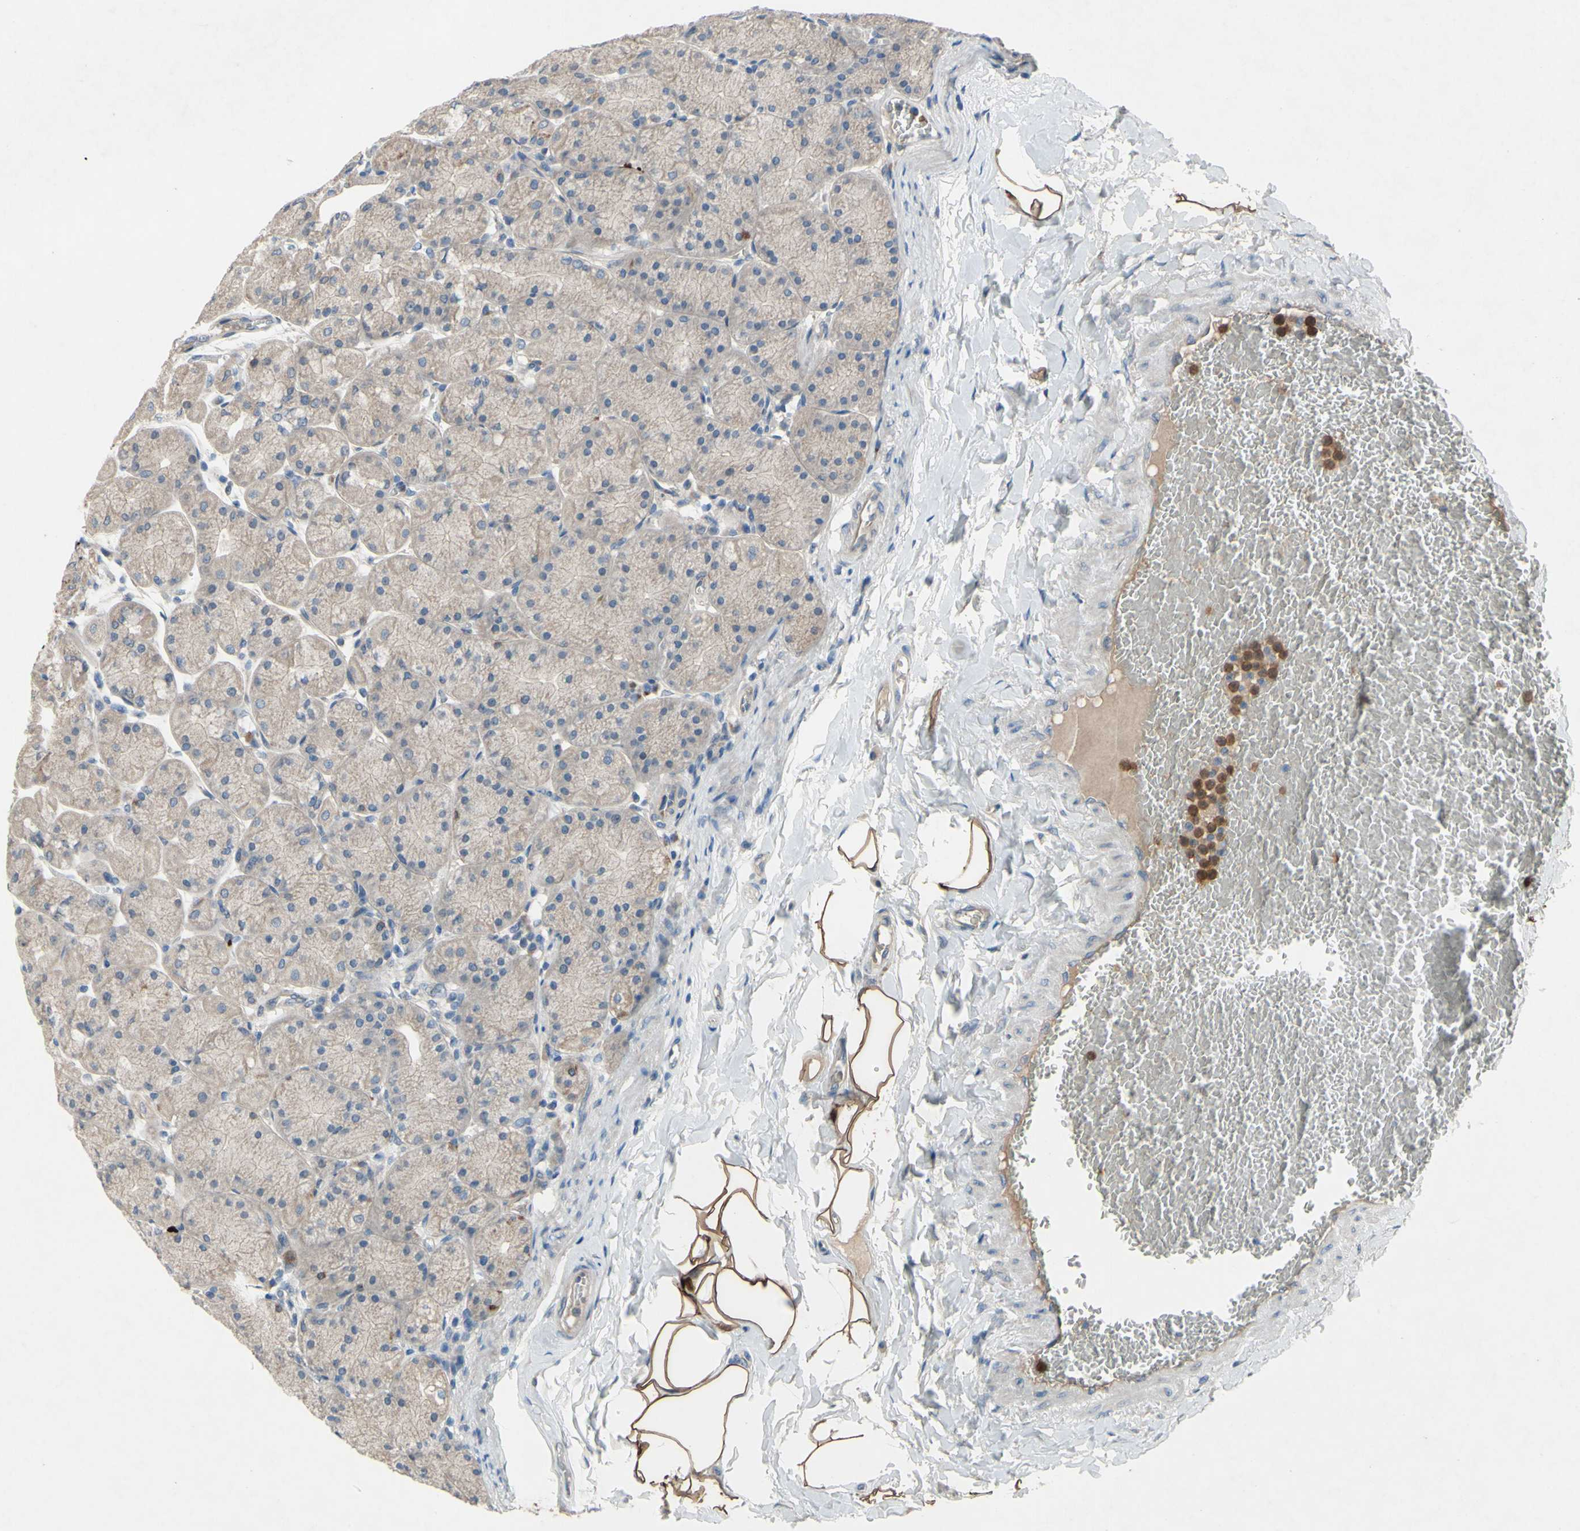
{"staining": {"intensity": "moderate", "quantity": ">75%", "location": "cytoplasmic/membranous"}, "tissue": "stomach", "cell_type": "Glandular cells", "image_type": "normal", "snomed": [{"axis": "morphology", "description": "Normal tissue, NOS"}, {"axis": "topography", "description": "Stomach, upper"}], "caption": "IHC photomicrograph of unremarkable stomach: stomach stained using IHC reveals medium levels of moderate protein expression localized specifically in the cytoplasmic/membranous of glandular cells, appearing as a cytoplasmic/membranous brown color.", "gene": "GRAMD2B", "patient": {"sex": "female", "age": 56}}